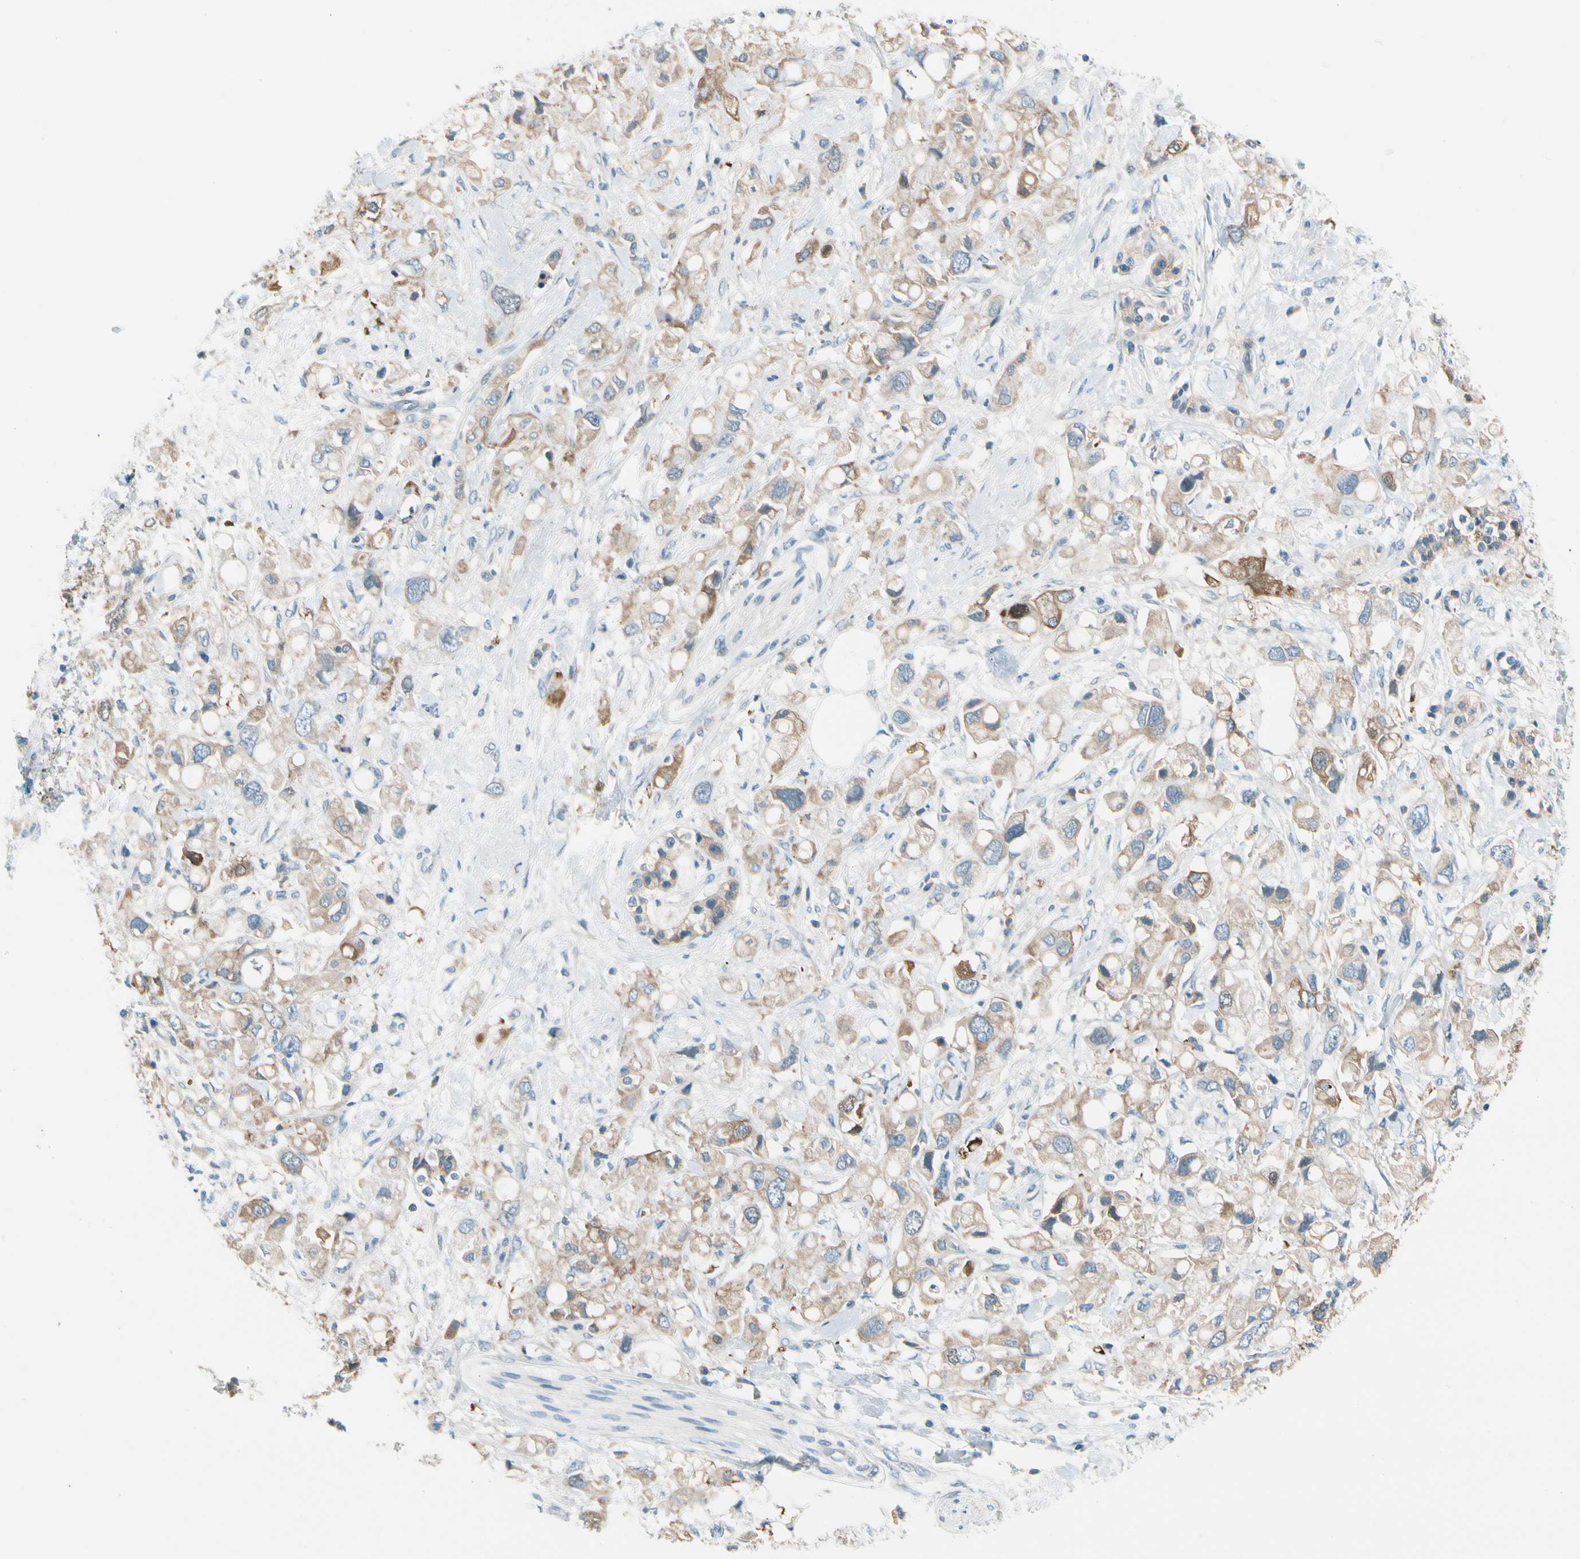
{"staining": {"intensity": "weak", "quantity": ">75%", "location": "cytoplasmic/membranous"}, "tissue": "pancreatic cancer", "cell_type": "Tumor cells", "image_type": "cancer", "snomed": [{"axis": "morphology", "description": "Adenocarcinoma, NOS"}, {"axis": "topography", "description": "Pancreas"}], "caption": "IHC (DAB) staining of pancreatic cancer (adenocarcinoma) demonstrates weak cytoplasmic/membranous protein staining in about >75% of tumor cells.", "gene": "STK40", "patient": {"sex": "female", "age": 56}}